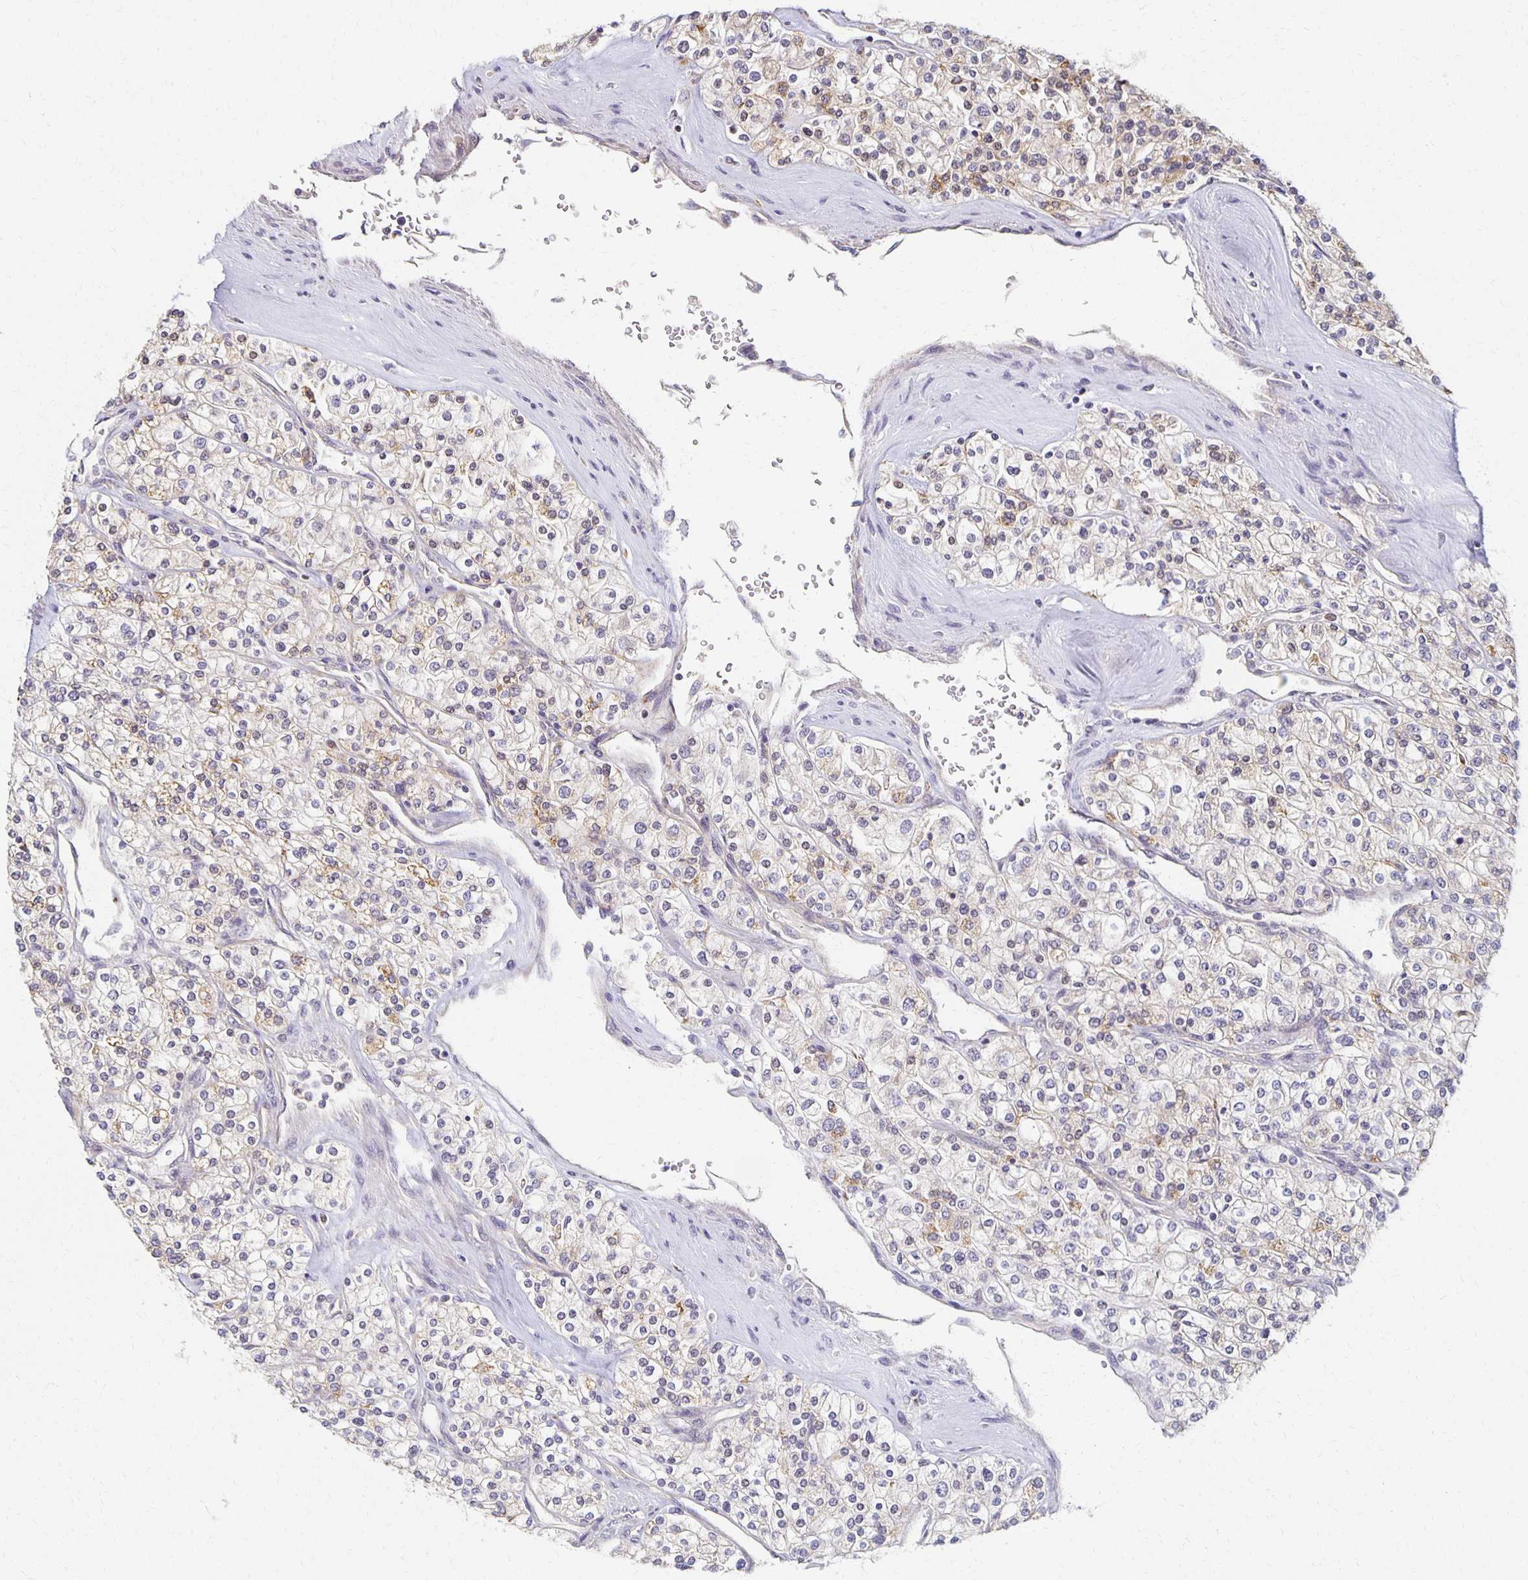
{"staining": {"intensity": "weak", "quantity": "<25%", "location": "cytoplasmic/membranous"}, "tissue": "renal cancer", "cell_type": "Tumor cells", "image_type": "cancer", "snomed": [{"axis": "morphology", "description": "Adenocarcinoma, NOS"}, {"axis": "topography", "description": "Kidney"}], "caption": "A high-resolution histopathology image shows IHC staining of renal adenocarcinoma, which displays no significant positivity in tumor cells.", "gene": "SORL1", "patient": {"sex": "male", "age": 80}}